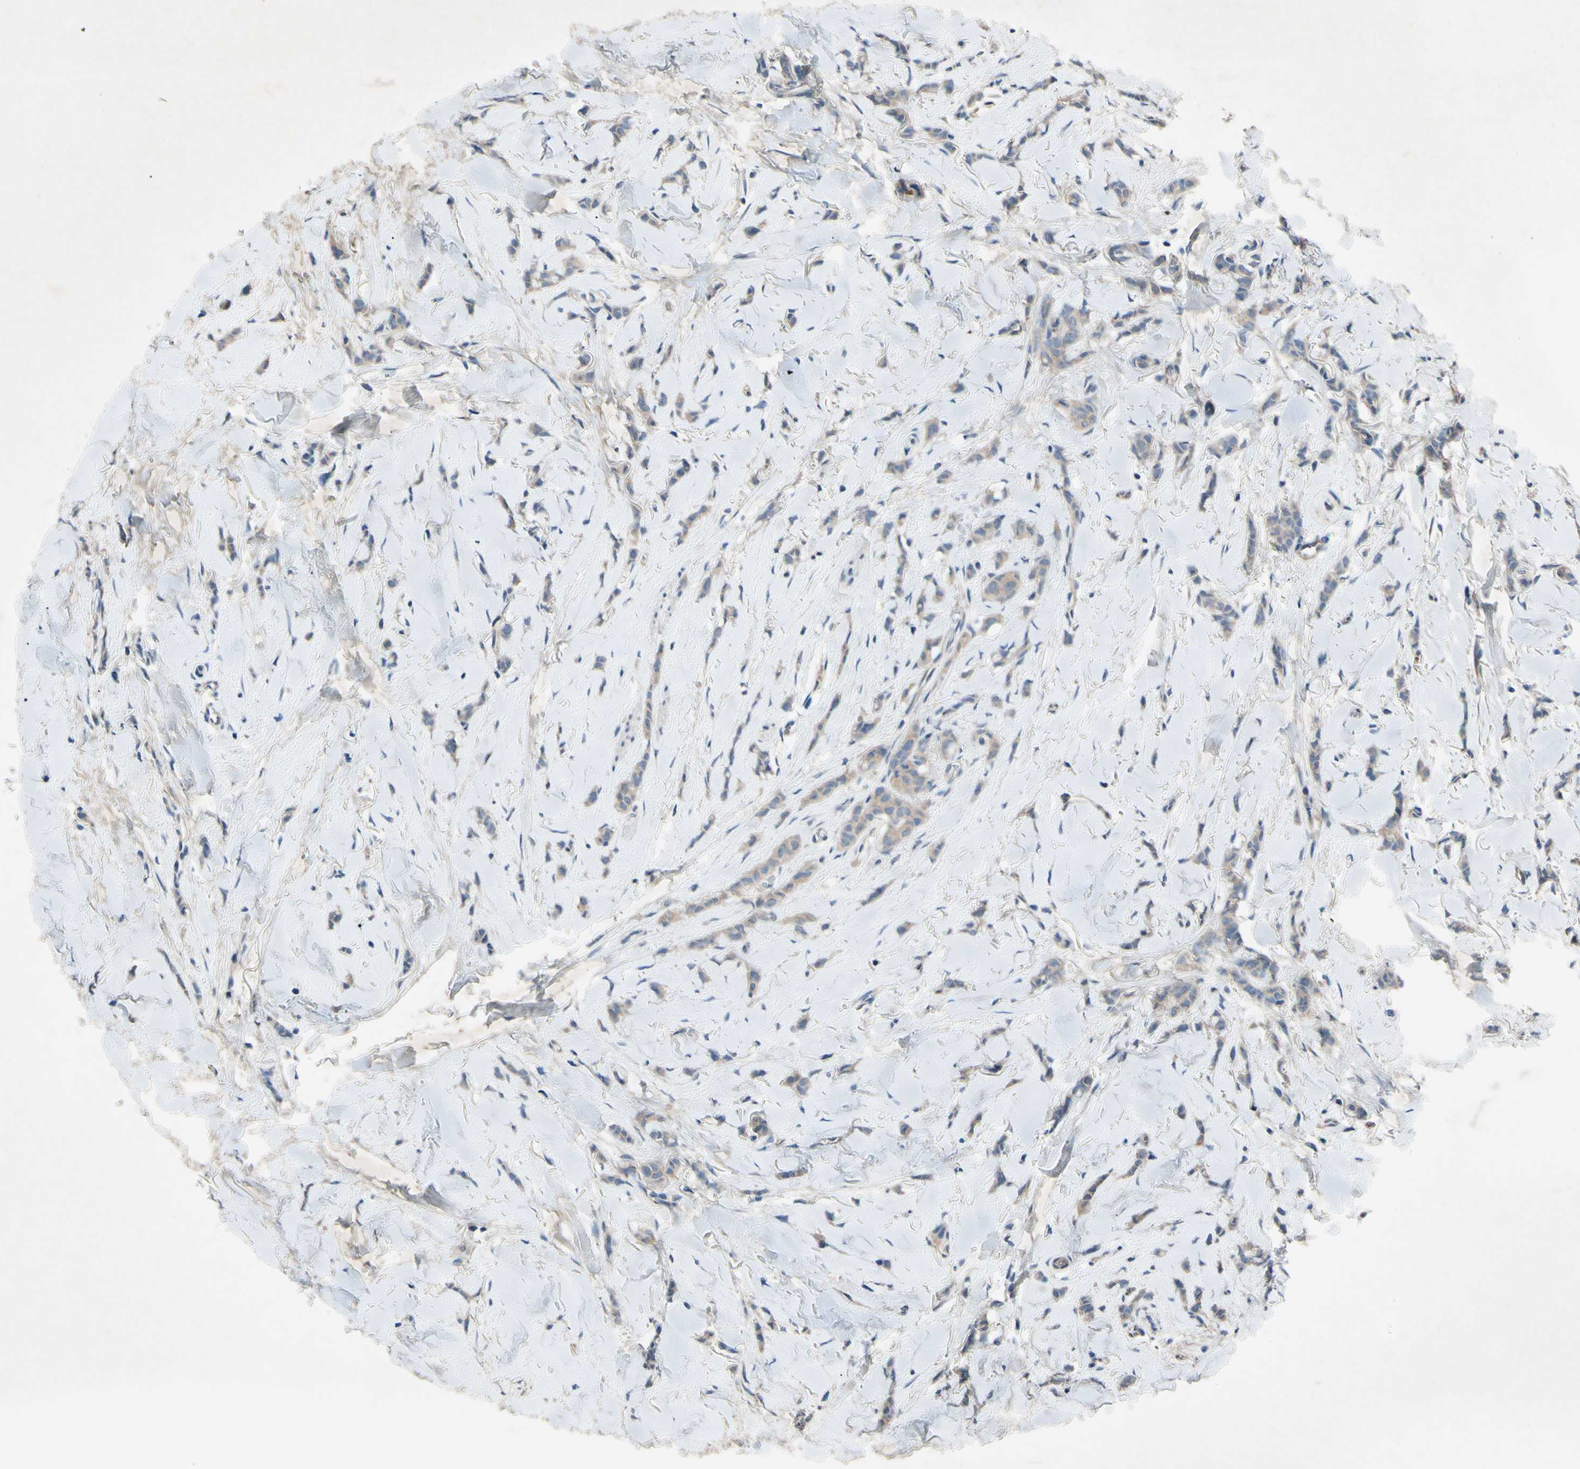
{"staining": {"intensity": "weak", "quantity": ">75%", "location": "cytoplasmic/membranous"}, "tissue": "breast cancer", "cell_type": "Tumor cells", "image_type": "cancer", "snomed": [{"axis": "morphology", "description": "Lobular carcinoma"}, {"axis": "topography", "description": "Skin"}, {"axis": "topography", "description": "Breast"}], "caption": "Protein expression analysis of lobular carcinoma (breast) demonstrates weak cytoplasmic/membranous positivity in approximately >75% of tumor cells.", "gene": "HILPDA", "patient": {"sex": "female", "age": 46}}